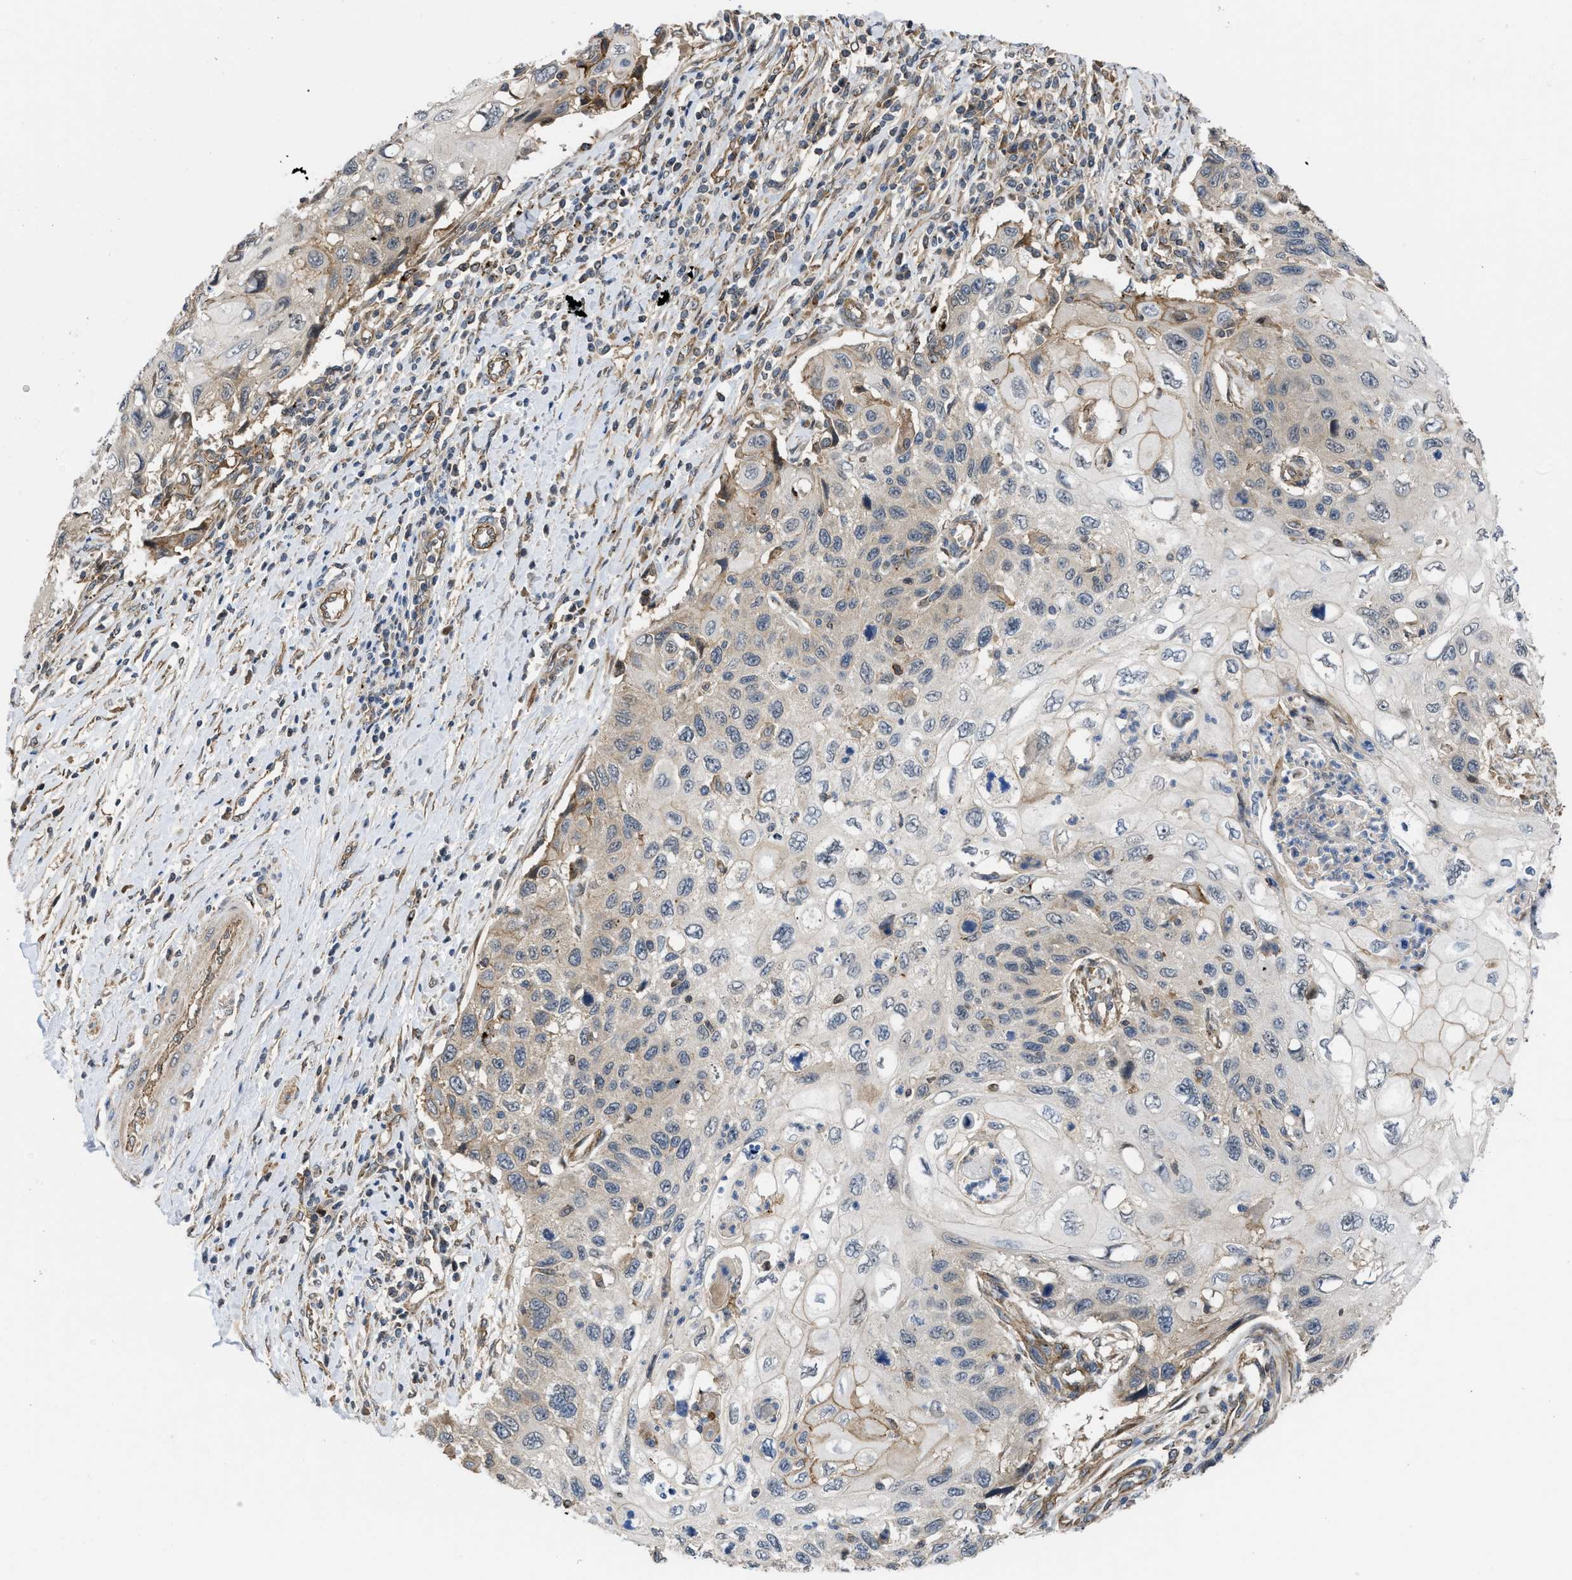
{"staining": {"intensity": "weak", "quantity": "<25%", "location": "cytoplasmic/membranous"}, "tissue": "cervical cancer", "cell_type": "Tumor cells", "image_type": "cancer", "snomed": [{"axis": "morphology", "description": "Squamous cell carcinoma, NOS"}, {"axis": "topography", "description": "Cervix"}], "caption": "Immunohistochemistry (IHC) micrograph of neoplastic tissue: human squamous cell carcinoma (cervical) stained with DAB shows no significant protein expression in tumor cells.", "gene": "GPATCH2L", "patient": {"sex": "female", "age": 70}}